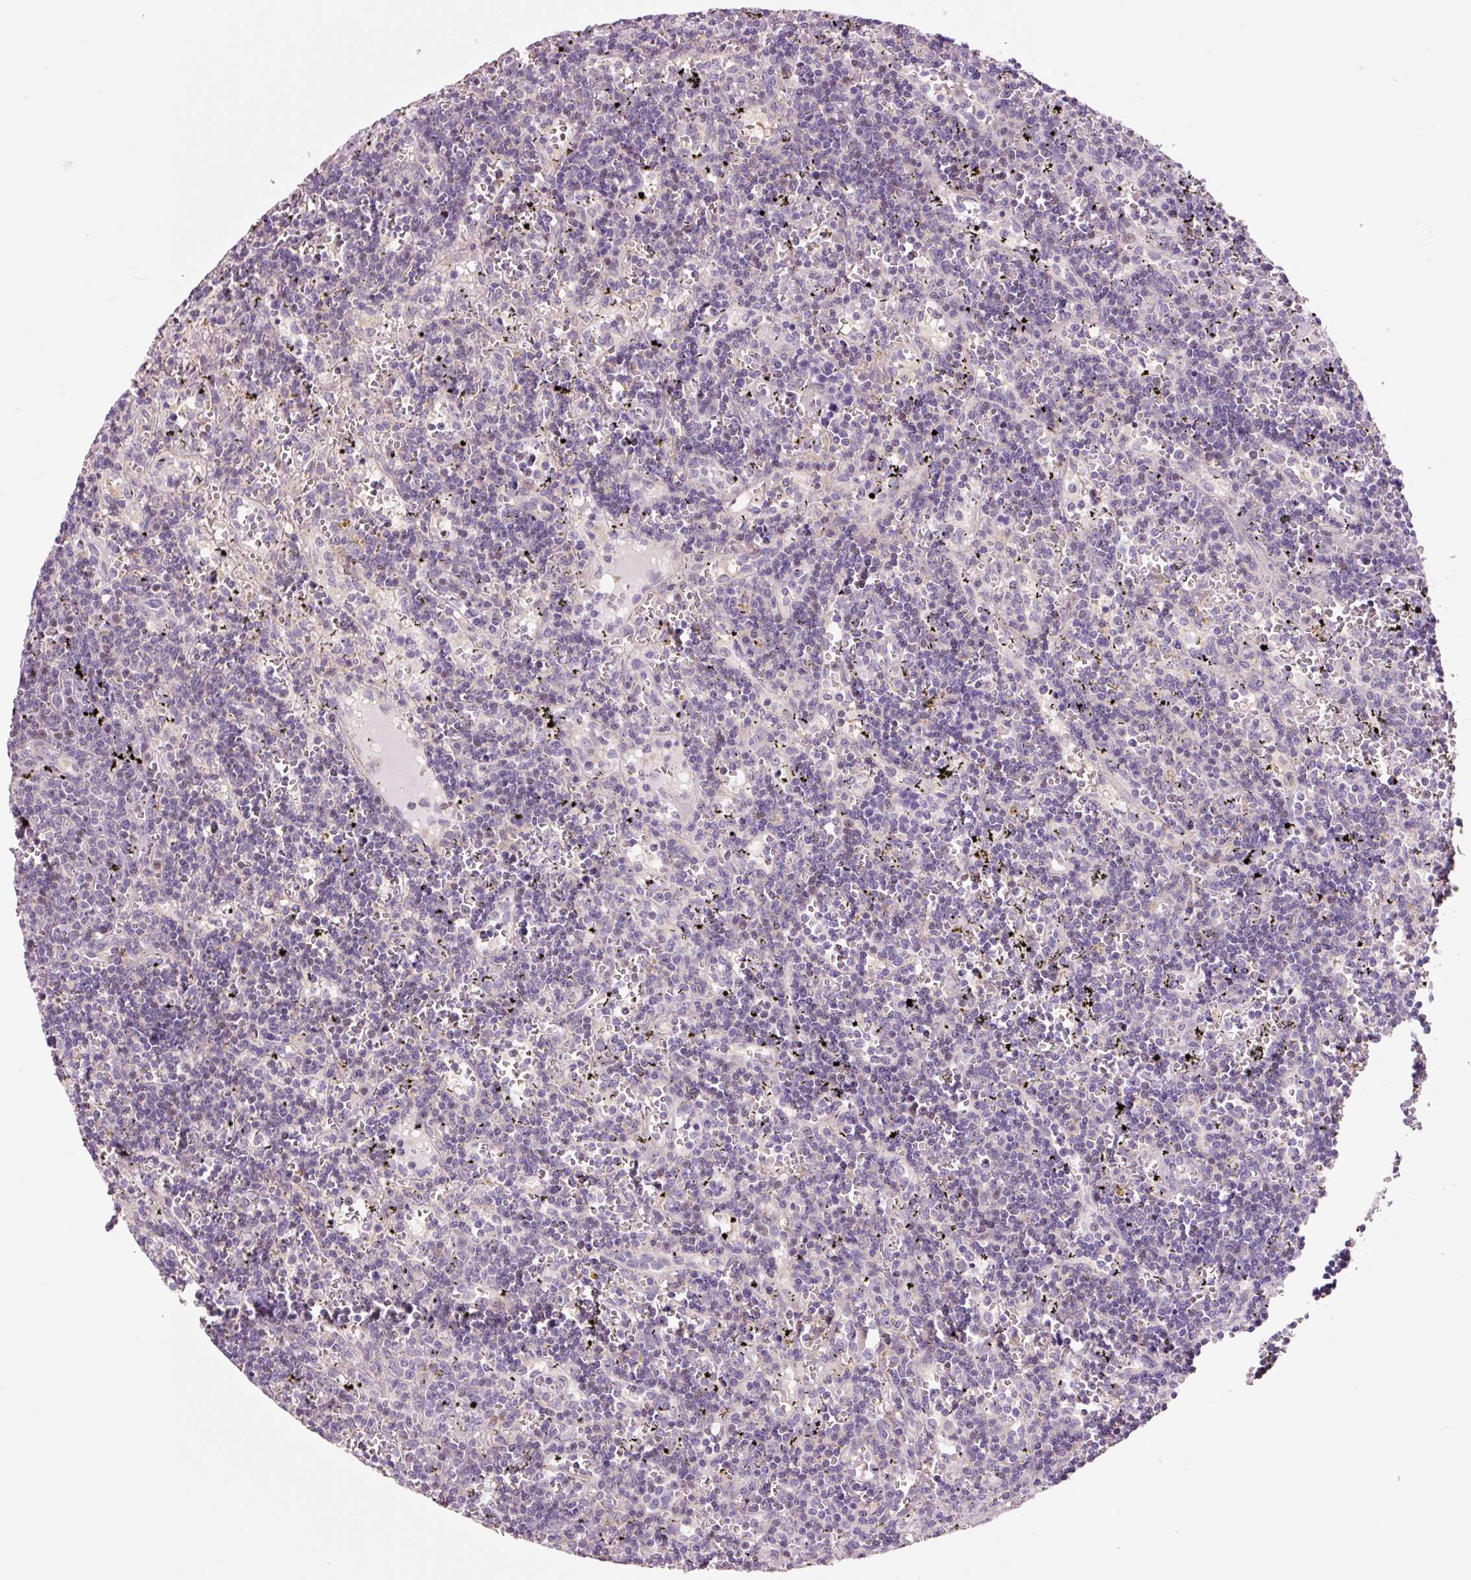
{"staining": {"intensity": "negative", "quantity": "none", "location": "none"}, "tissue": "lymphoma", "cell_type": "Tumor cells", "image_type": "cancer", "snomed": [{"axis": "morphology", "description": "Malignant lymphoma, non-Hodgkin's type, Low grade"}, {"axis": "topography", "description": "Spleen"}], "caption": "A photomicrograph of lymphoma stained for a protein demonstrates no brown staining in tumor cells.", "gene": "DAPP1", "patient": {"sex": "male", "age": 60}}